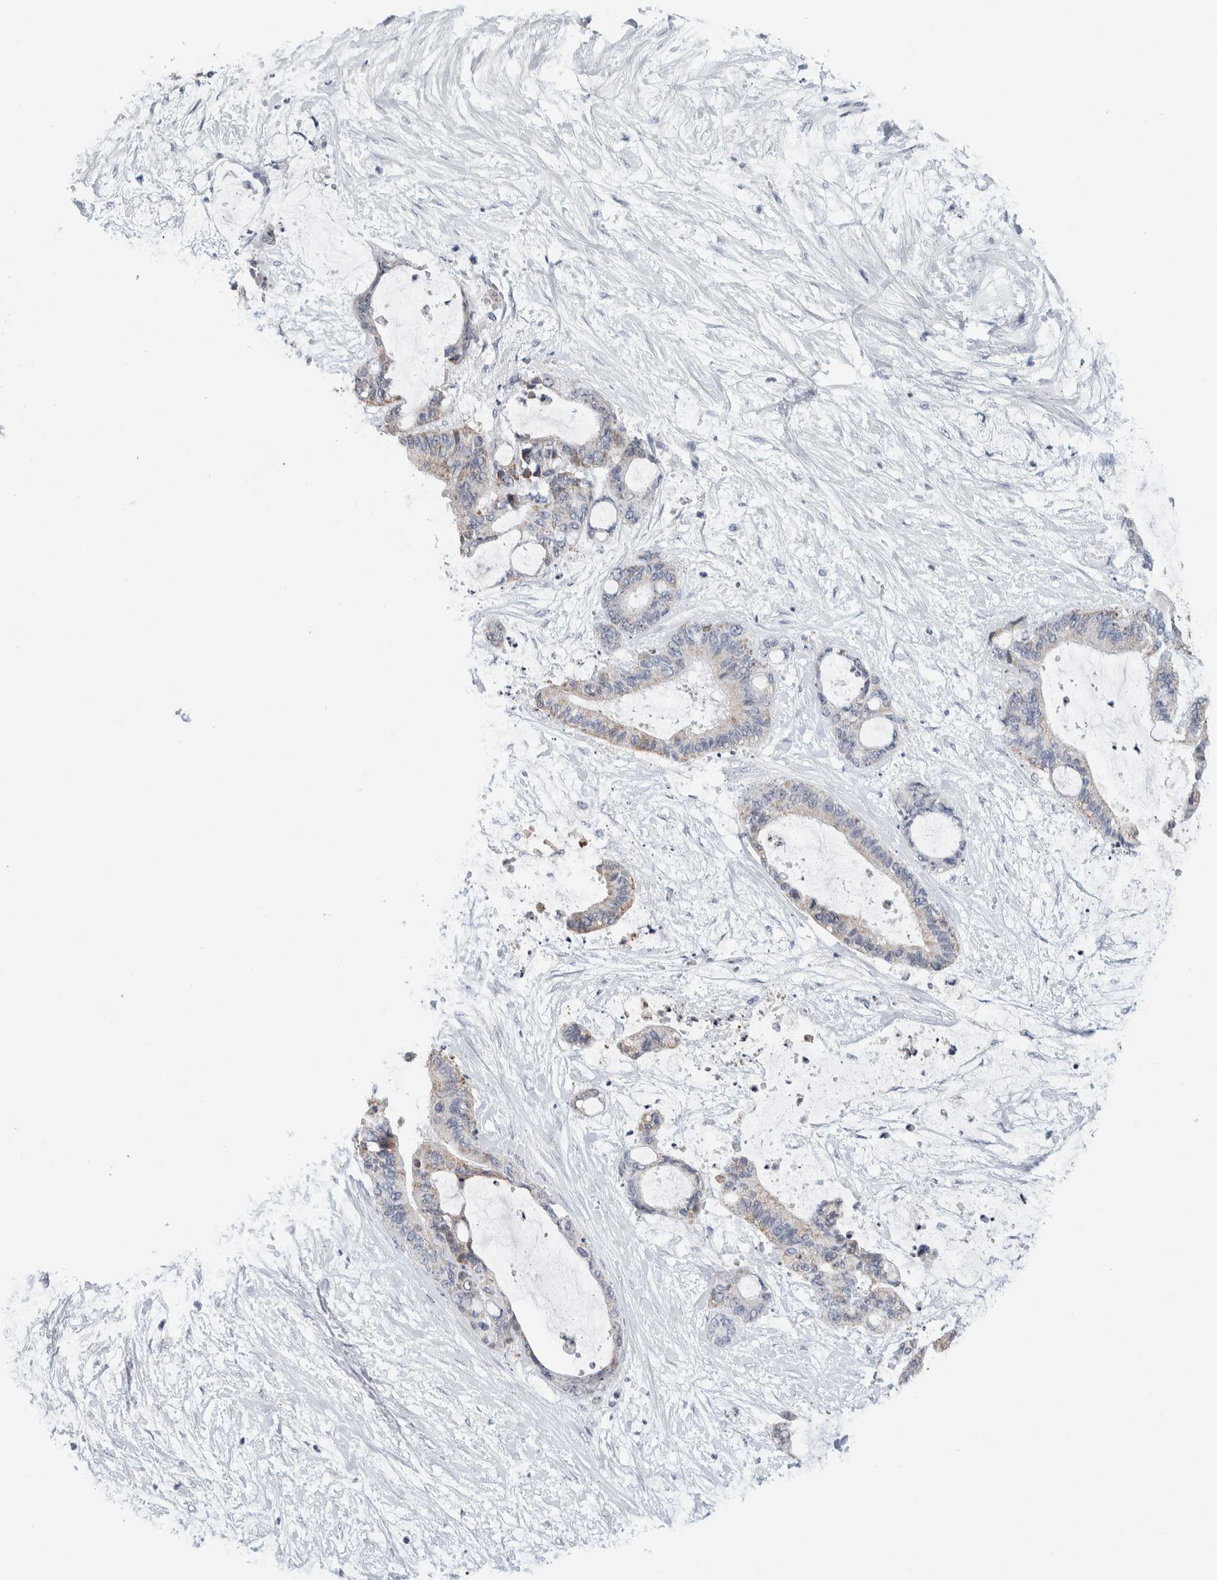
{"staining": {"intensity": "weak", "quantity": "25%-75%", "location": "cytoplasmic/membranous"}, "tissue": "liver cancer", "cell_type": "Tumor cells", "image_type": "cancer", "snomed": [{"axis": "morphology", "description": "Cholangiocarcinoma"}, {"axis": "topography", "description": "Liver"}], "caption": "This photomicrograph exhibits liver cancer (cholangiocarcinoma) stained with immunohistochemistry (IHC) to label a protein in brown. The cytoplasmic/membranous of tumor cells show weak positivity for the protein. Nuclei are counter-stained blue.", "gene": "SCN2A", "patient": {"sex": "female", "age": 73}}